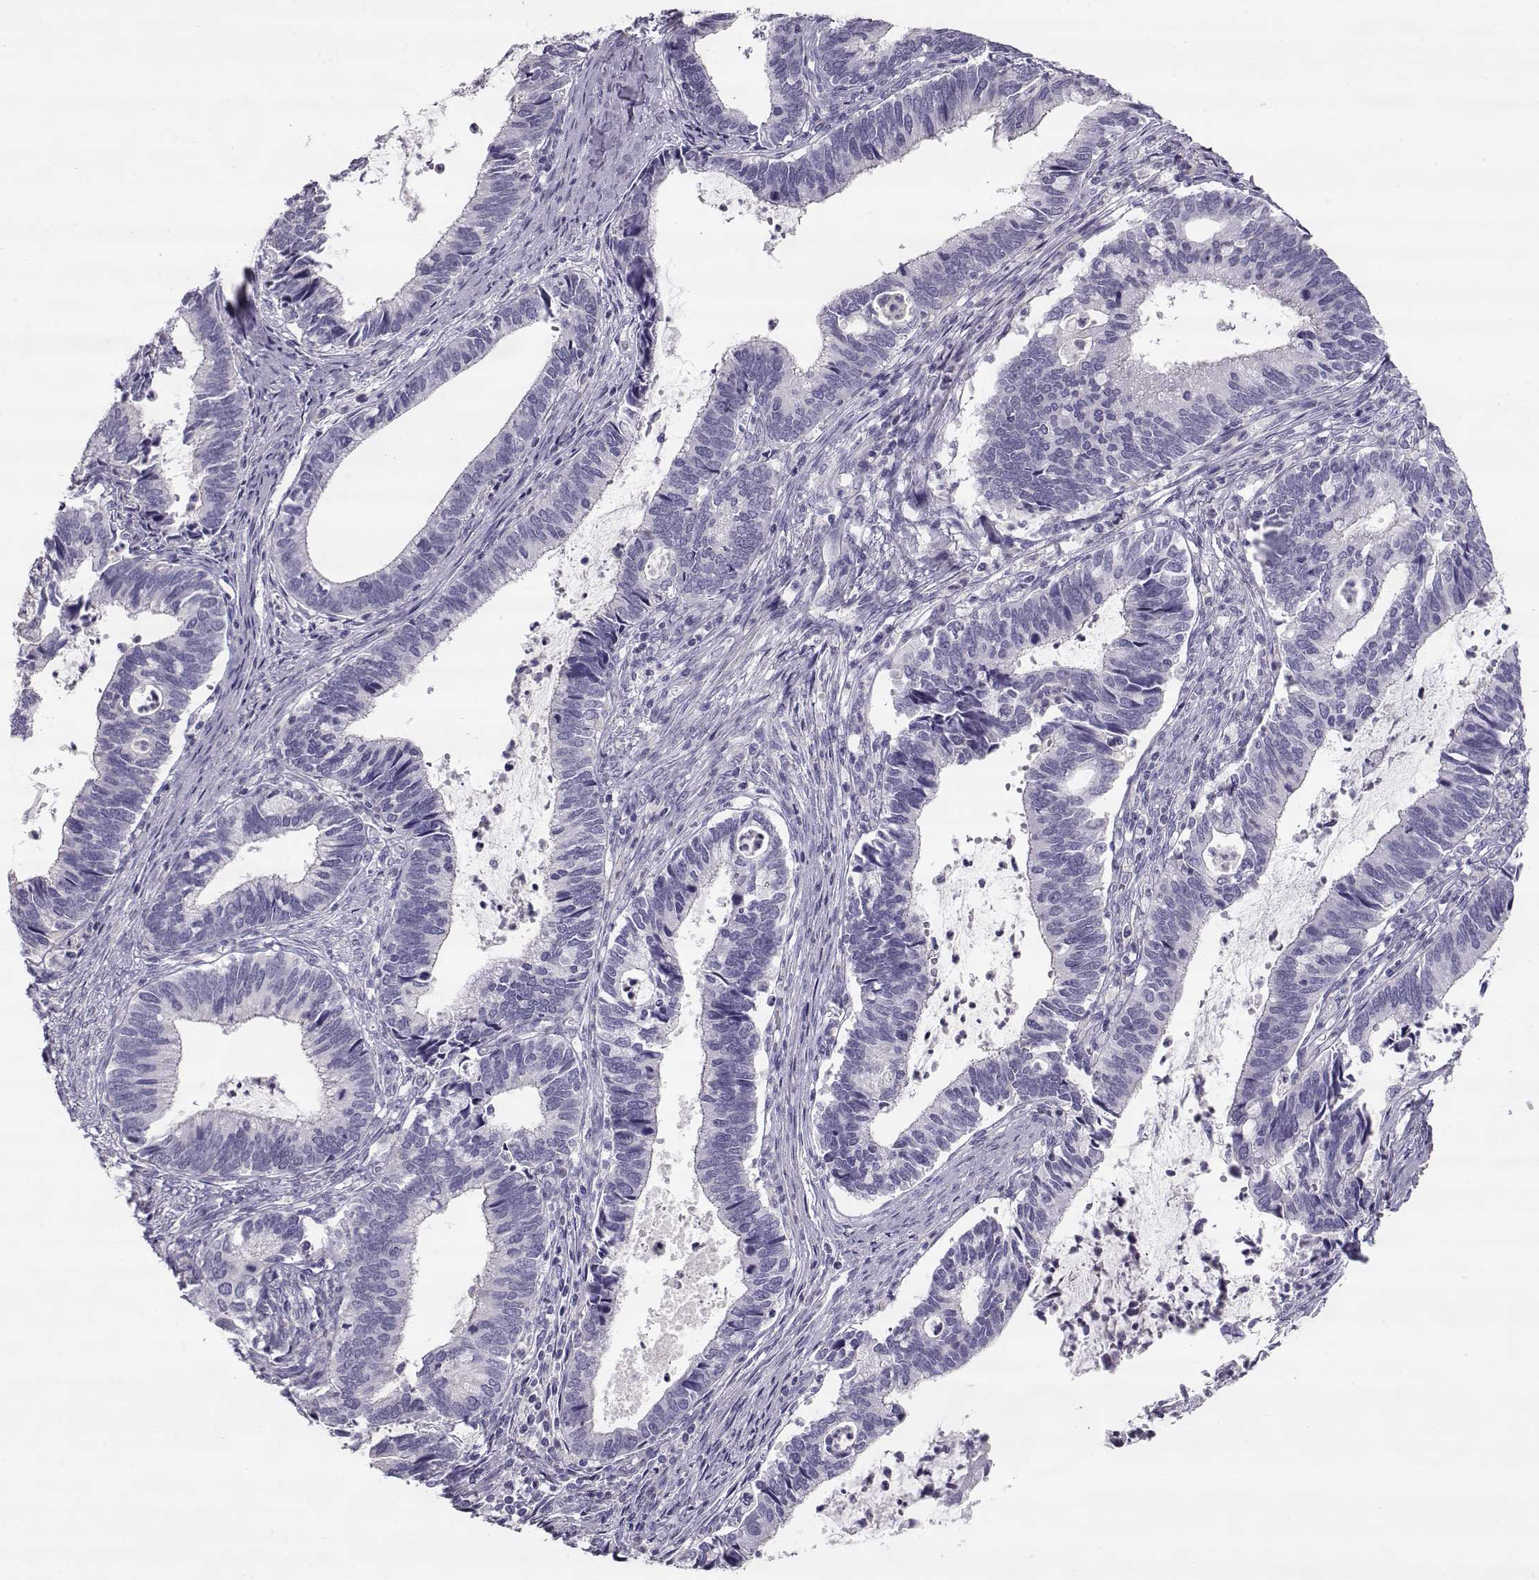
{"staining": {"intensity": "negative", "quantity": "none", "location": "none"}, "tissue": "cervical cancer", "cell_type": "Tumor cells", "image_type": "cancer", "snomed": [{"axis": "morphology", "description": "Adenocarcinoma, NOS"}, {"axis": "topography", "description": "Cervix"}], "caption": "An immunohistochemistry (IHC) micrograph of cervical cancer is shown. There is no staining in tumor cells of cervical cancer.", "gene": "SLITRK3", "patient": {"sex": "female", "age": 42}}